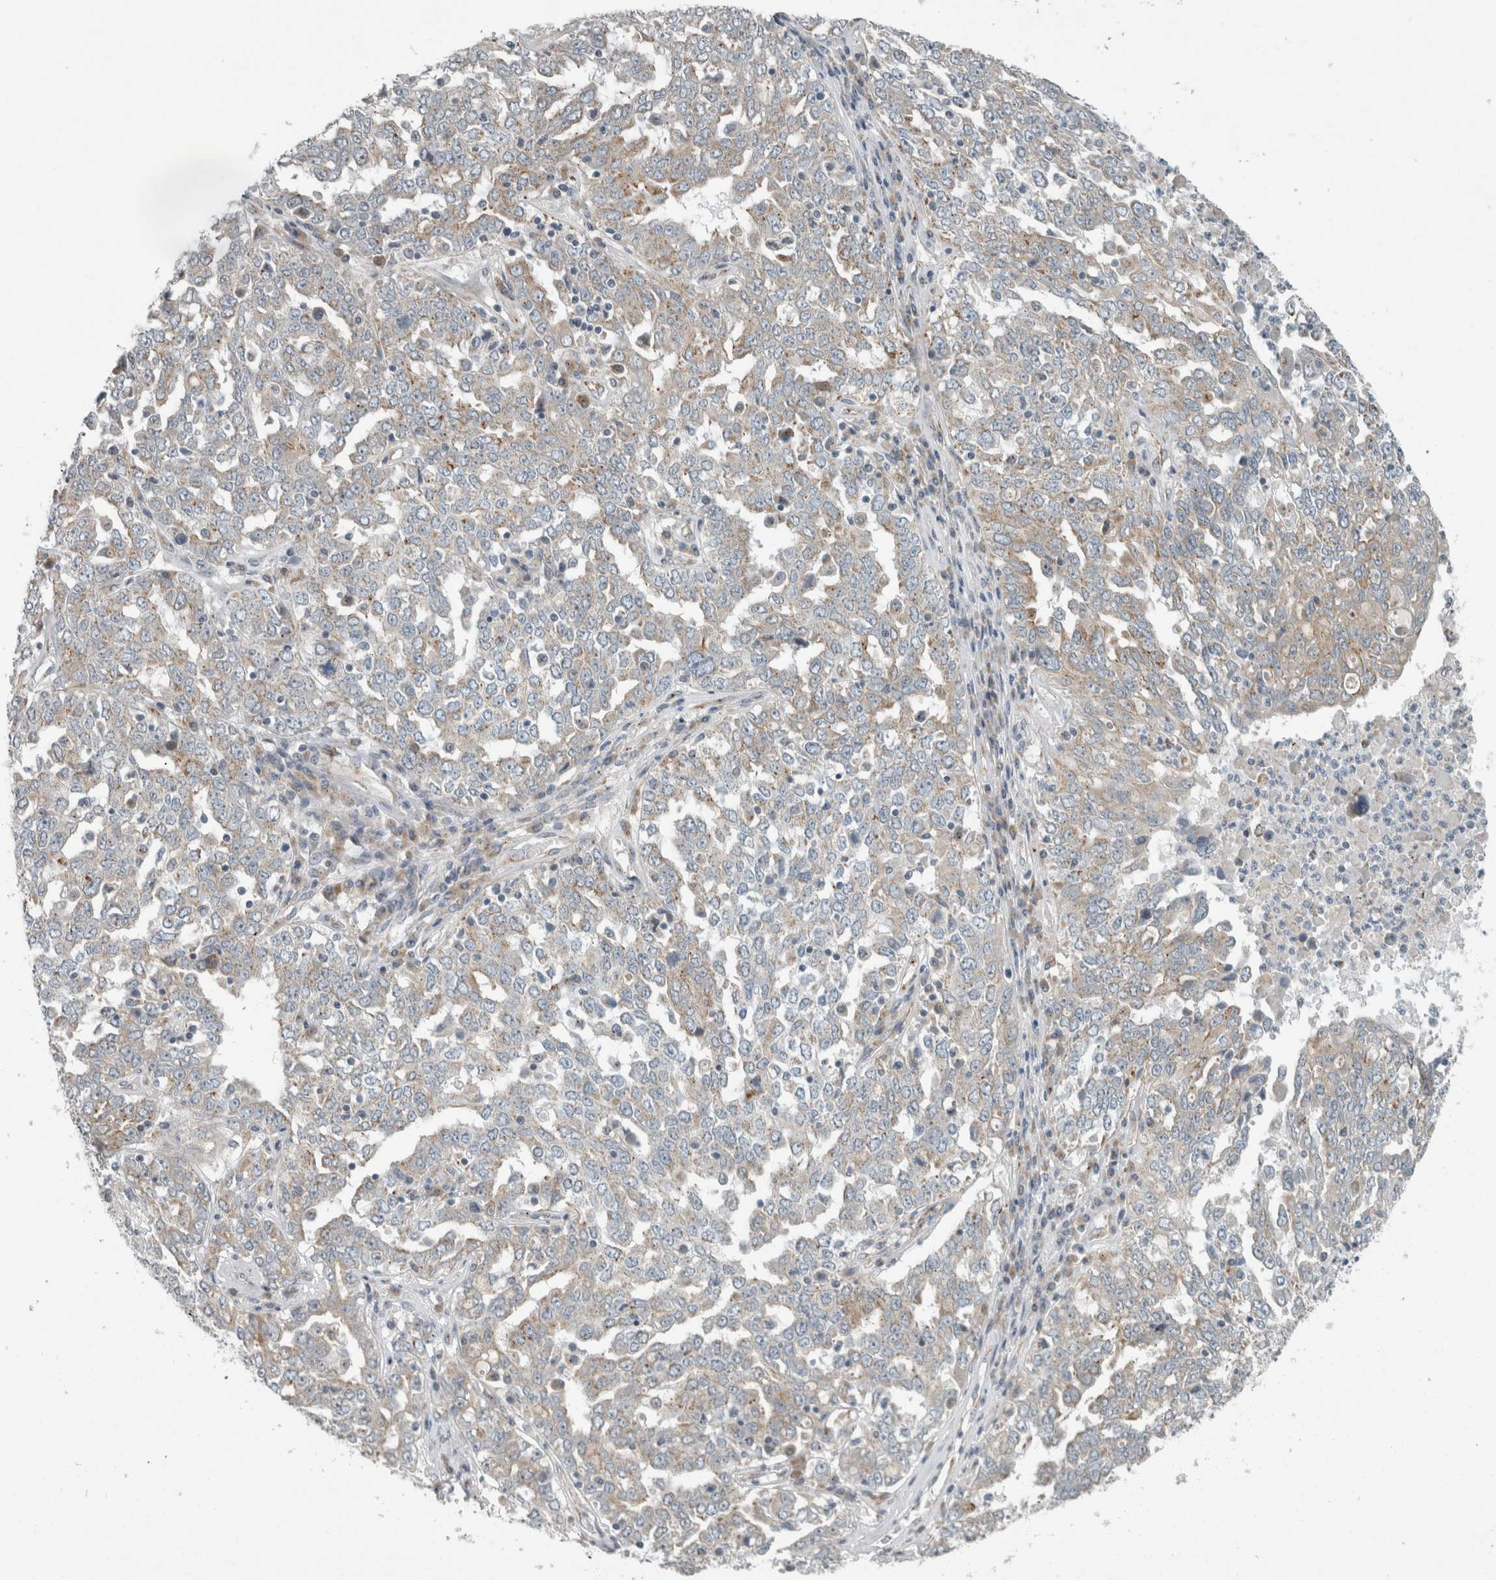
{"staining": {"intensity": "weak", "quantity": "<25%", "location": "cytoplasmic/membranous"}, "tissue": "ovarian cancer", "cell_type": "Tumor cells", "image_type": "cancer", "snomed": [{"axis": "morphology", "description": "Carcinoma, endometroid"}, {"axis": "topography", "description": "Ovary"}], "caption": "DAB (3,3'-diaminobenzidine) immunohistochemical staining of endometroid carcinoma (ovarian) displays no significant staining in tumor cells.", "gene": "KIF1C", "patient": {"sex": "female", "age": 62}}